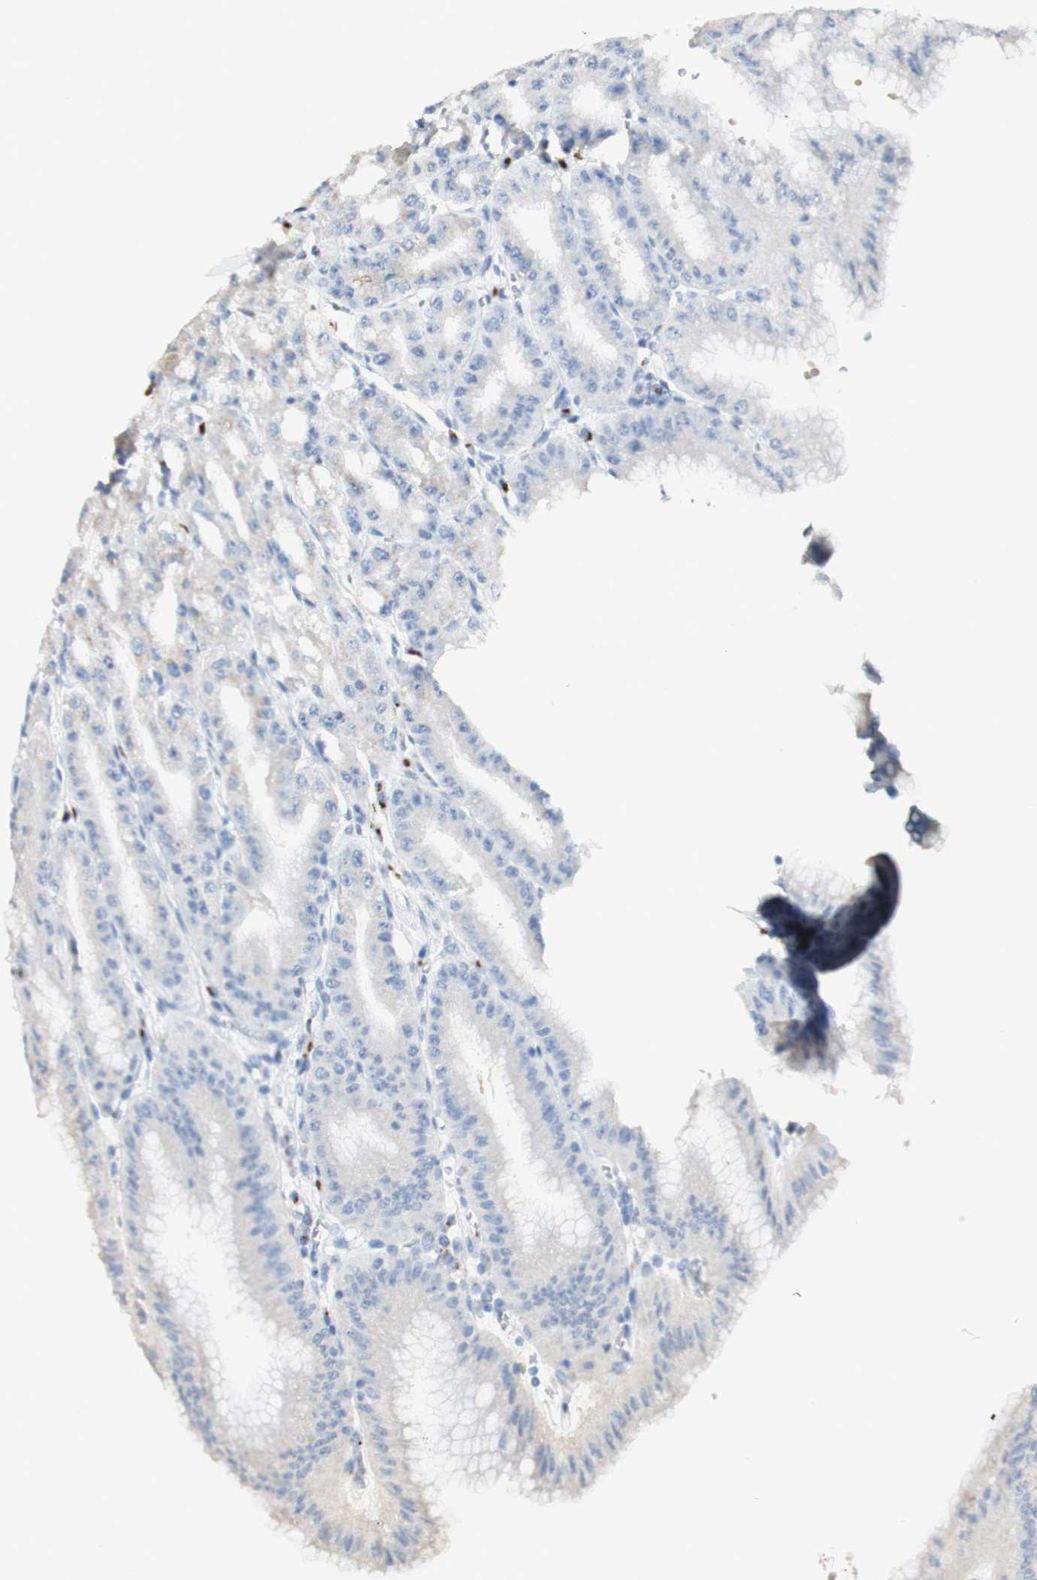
{"staining": {"intensity": "weak", "quantity": "25%-75%", "location": "cytoplasmic/membranous"}, "tissue": "stomach", "cell_type": "Glandular cells", "image_type": "normal", "snomed": [{"axis": "morphology", "description": "Normal tissue, NOS"}, {"axis": "topography", "description": "Stomach, lower"}], "caption": "Immunohistochemistry (IHC) (DAB (3,3'-diaminobenzidine)) staining of benign stomach demonstrates weak cytoplasmic/membranous protein positivity in approximately 25%-75% of glandular cells. (Brightfield microscopy of DAB IHC at high magnification).", "gene": "MANEA", "patient": {"sex": "male", "age": 71}}